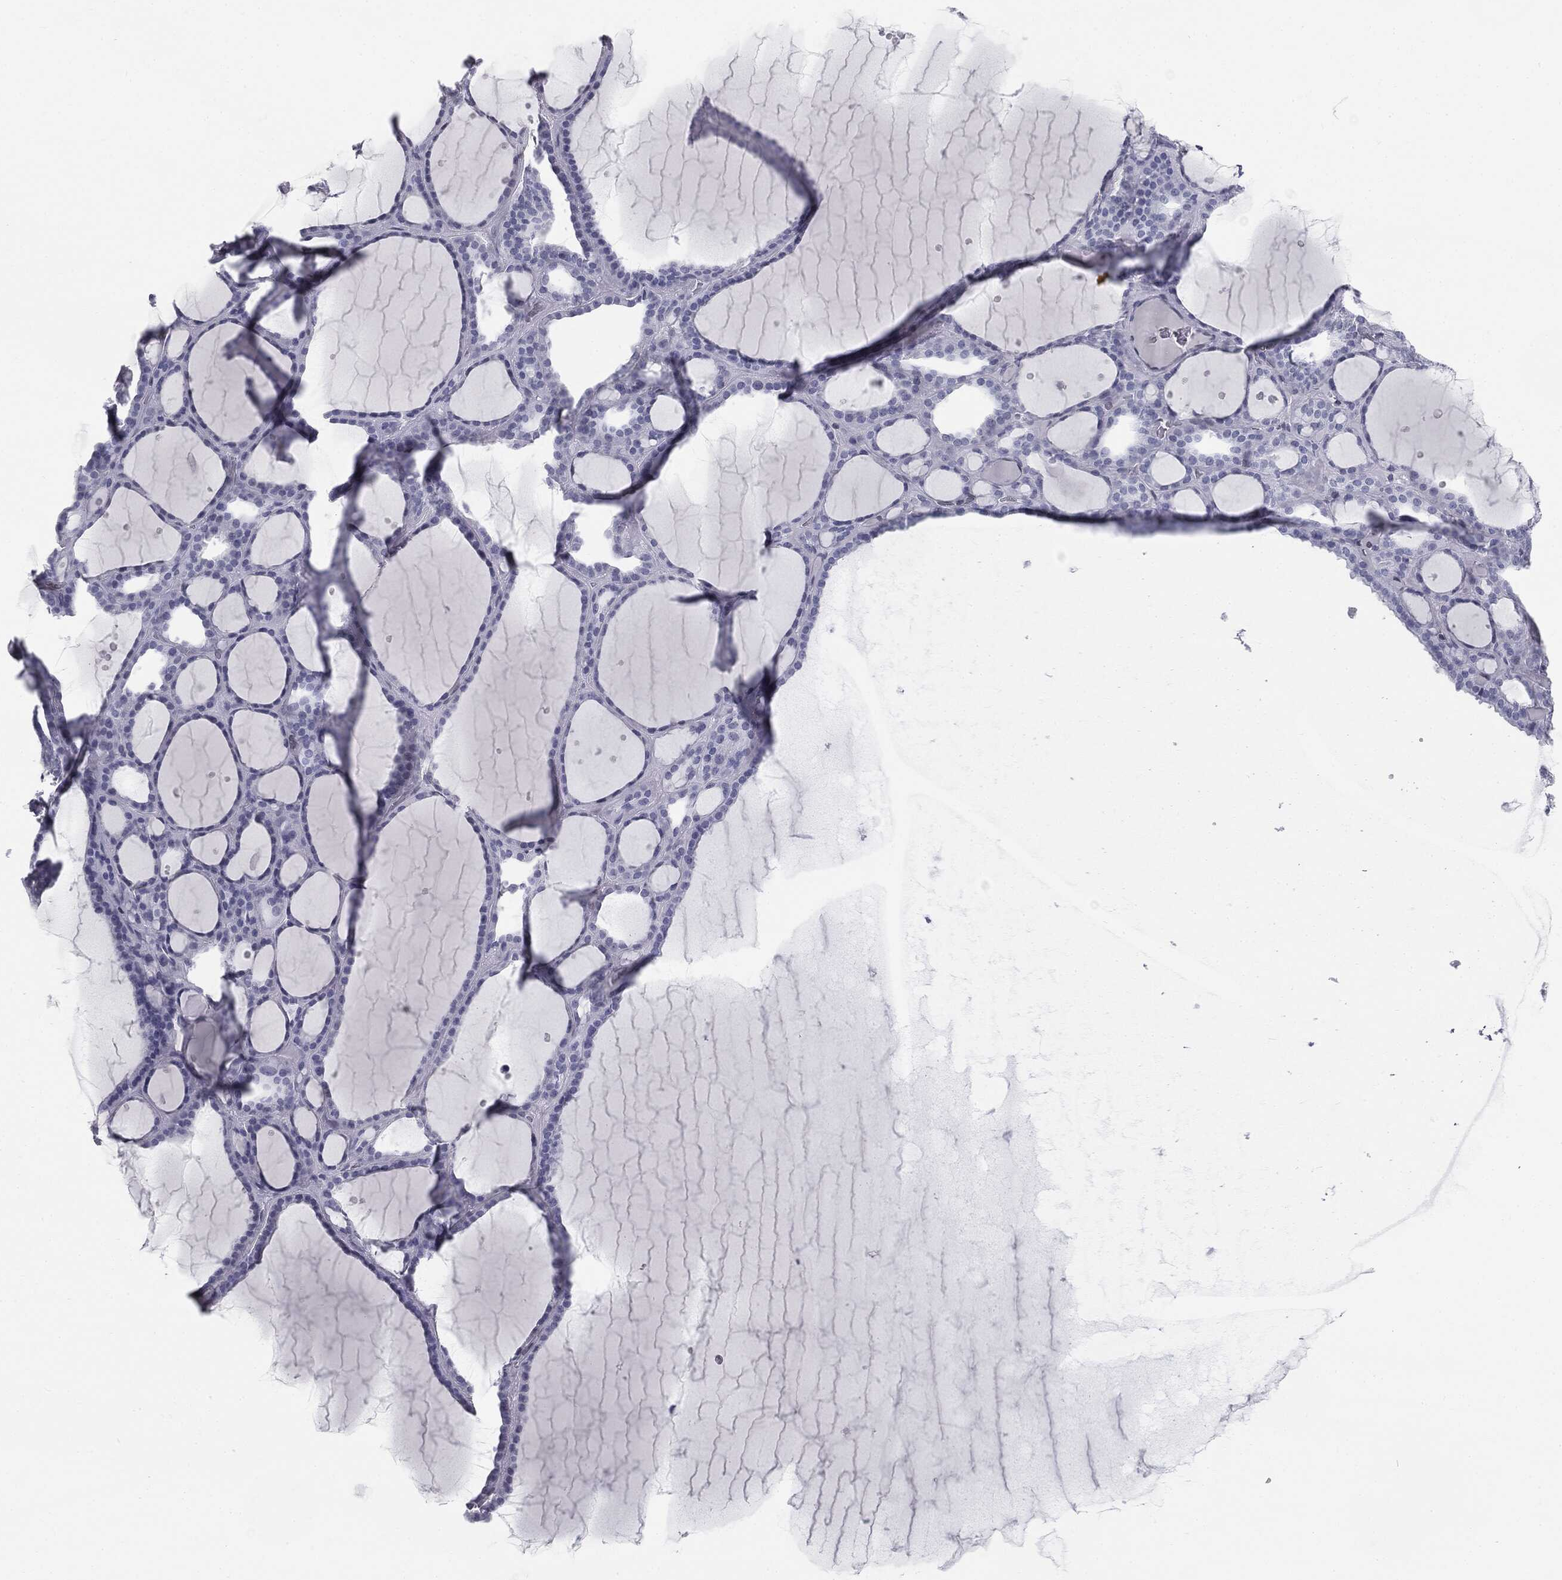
{"staining": {"intensity": "negative", "quantity": "none", "location": "none"}, "tissue": "thyroid gland", "cell_type": "Glandular cells", "image_type": "normal", "snomed": [{"axis": "morphology", "description": "Normal tissue, NOS"}, {"axis": "topography", "description": "Thyroid gland"}], "caption": "Immunohistochemistry photomicrograph of benign human thyroid gland stained for a protein (brown), which exhibits no expression in glandular cells. (DAB immunohistochemistry (IHC), high magnification).", "gene": "ALDOB", "patient": {"sex": "male", "age": 63}}